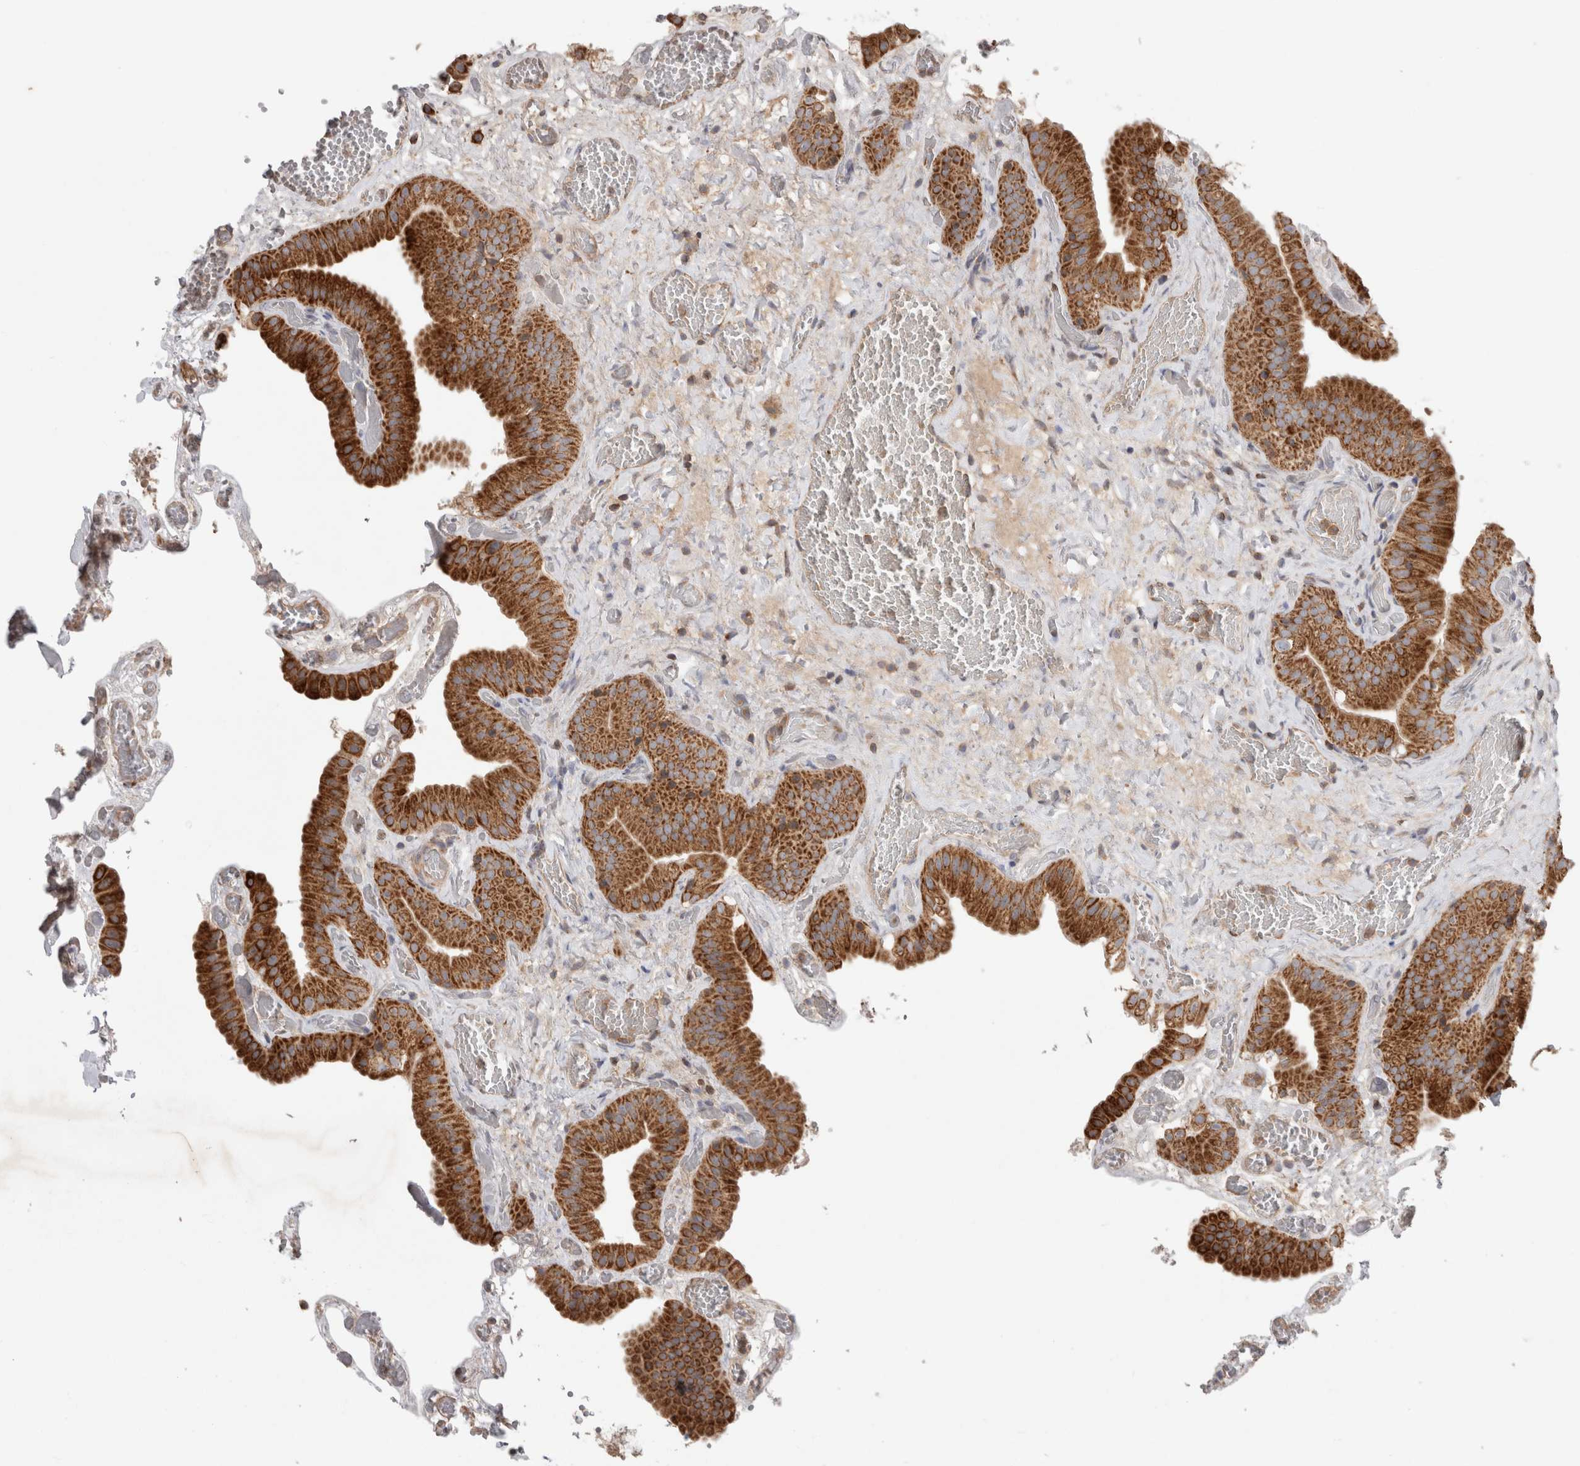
{"staining": {"intensity": "strong", "quantity": ">75%", "location": "cytoplasmic/membranous"}, "tissue": "gallbladder", "cell_type": "Glandular cells", "image_type": "normal", "snomed": [{"axis": "morphology", "description": "Normal tissue, NOS"}, {"axis": "topography", "description": "Gallbladder"}], "caption": "Immunohistochemistry histopathology image of unremarkable gallbladder stained for a protein (brown), which displays high levels of strong cytoplasmic/membranous expression in about >75% of glandular cells.", "gene": "KIF21B", "patient": {"sex": "female", "age": 64}}